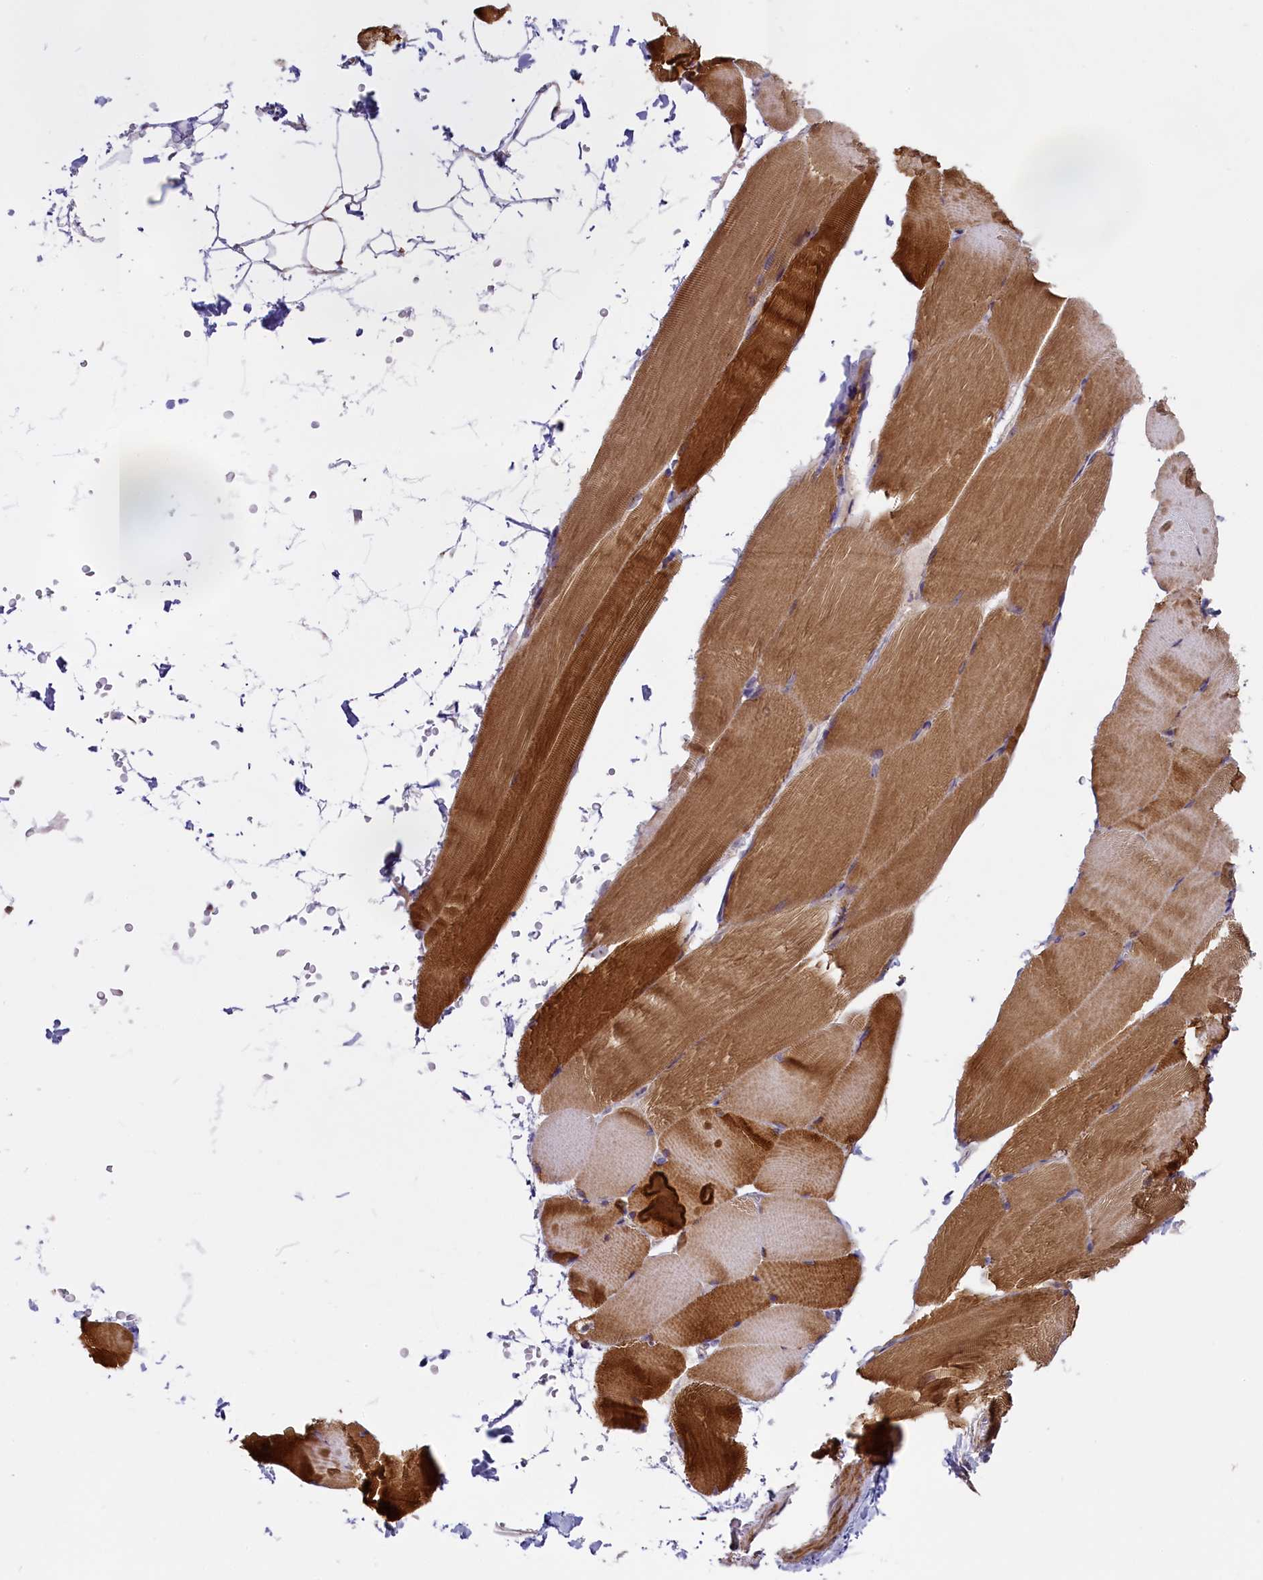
{"staining": {"intensity": "moderate", "quantity": ">75%", "location": "cytoplasmic/membranous"}, "tissue": "skeletal muscle", "cell_type": "Myocytes", "image_type": "normal", "snomed": [{"axis": "morphology", "description": "Normal tissue, NOS"}, {"axis": "topography", "description": "Skeletal muscle"}, {"axis": "topography", "description": "Parathyroid gland"}], "caption": "A histopathology image showing moderate cytoplasmic/membranous positivity in about >75% of myocytes in normal skeletal muscle, as visualized by brown immunohistochemical staining.", "gene": "GLRX5", "patient": {"sex": "female", "age": 37}}